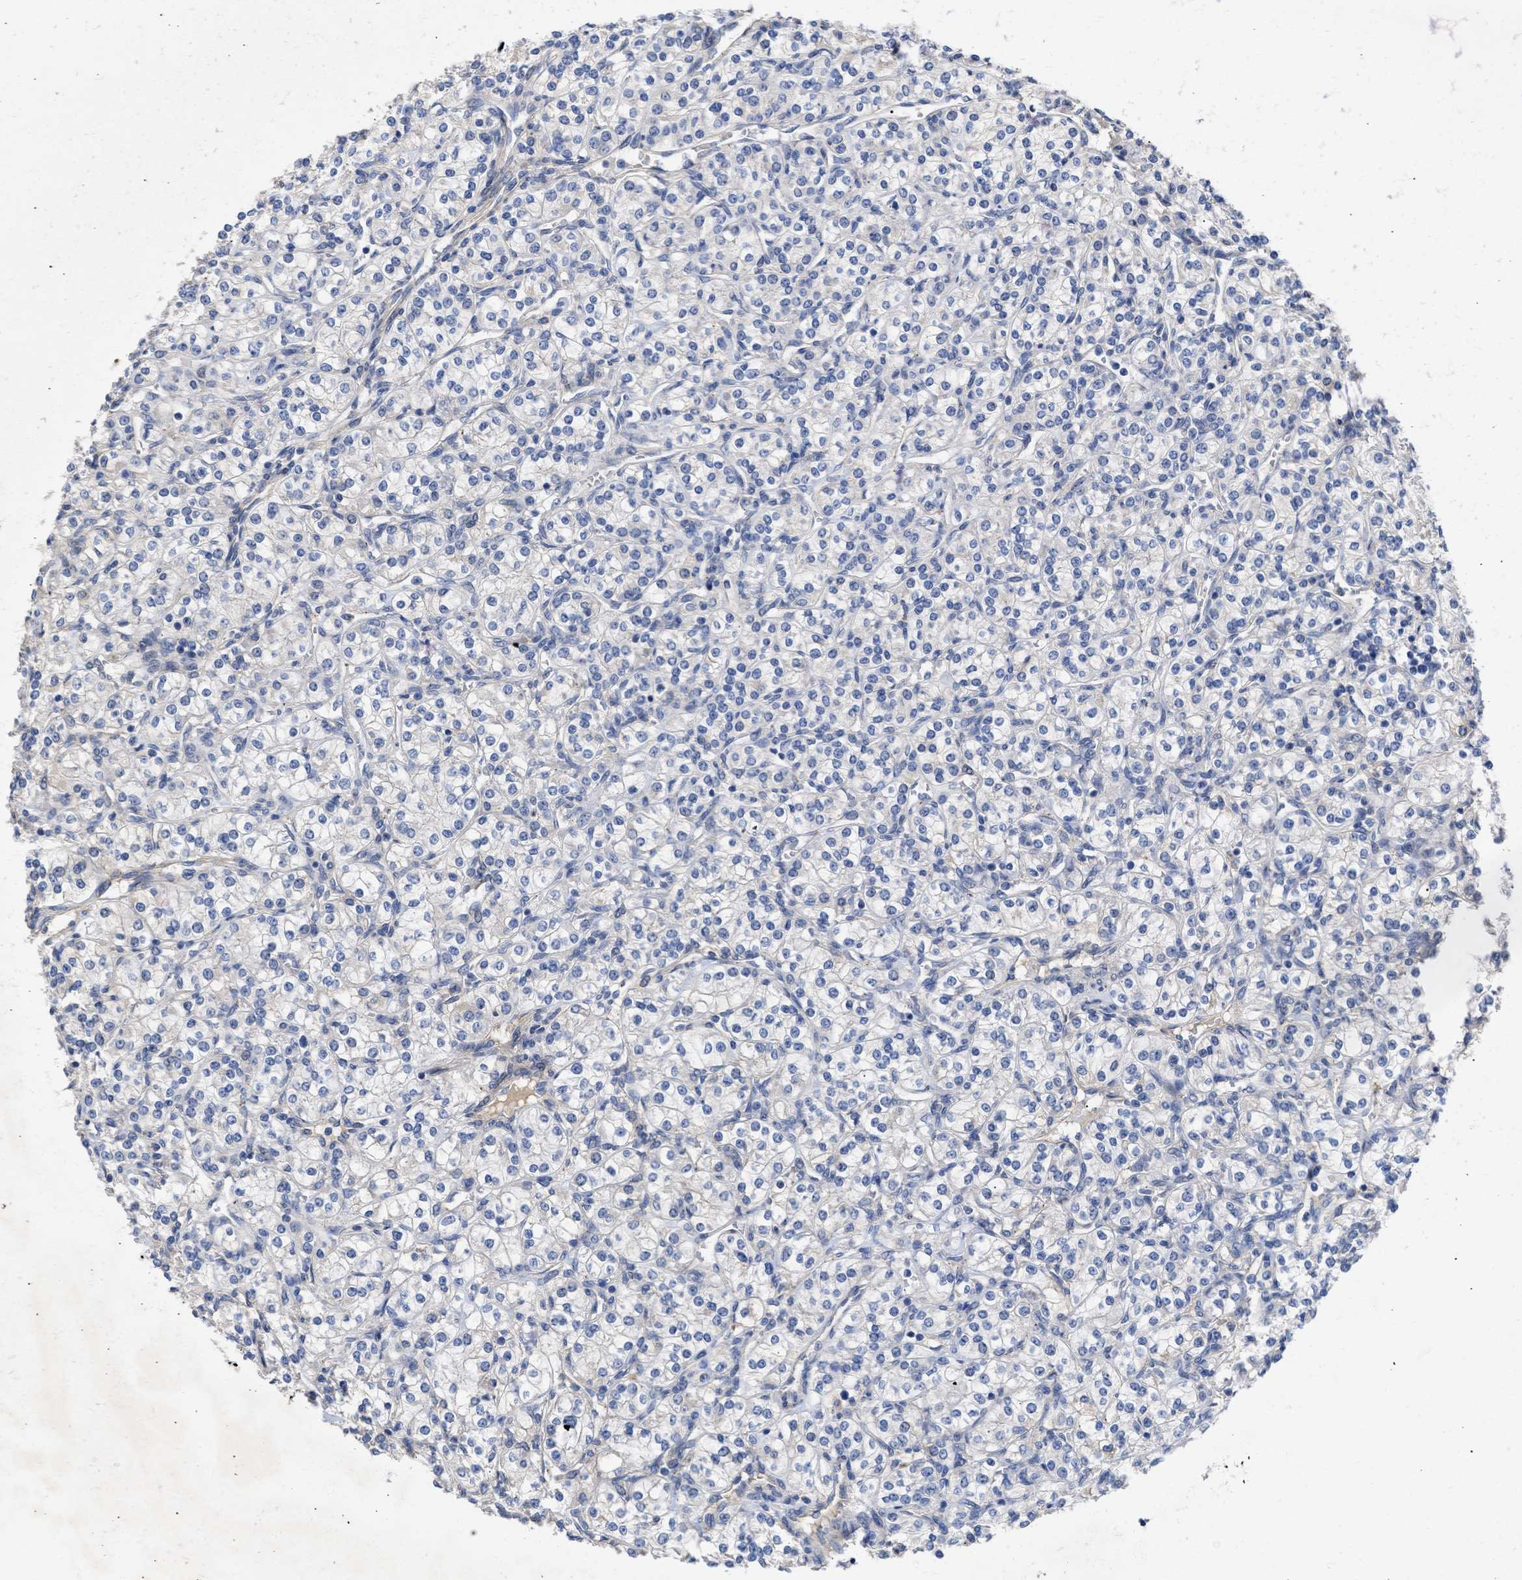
{"staining": {"intensity": "negative", "quantity": "none", "location": "none"}, "tissue": "renal cancer", "cell_type": "Tumor cells", "image_type": "cancer", "snomed": [{"axis": "morphology", "description": "Adenocarcinoma, NOS"}, {"axis": "topography", "description": "Kidney"}], "caption": "This micrograph is of renal adenocarcinoma stained with IHC to label a protein in brown with the nuclei are counter-stained blue. There is no positivity in tumor cells.", "gene": "ARHGEF4", "patient": {"sex": "male", "age": 77}}